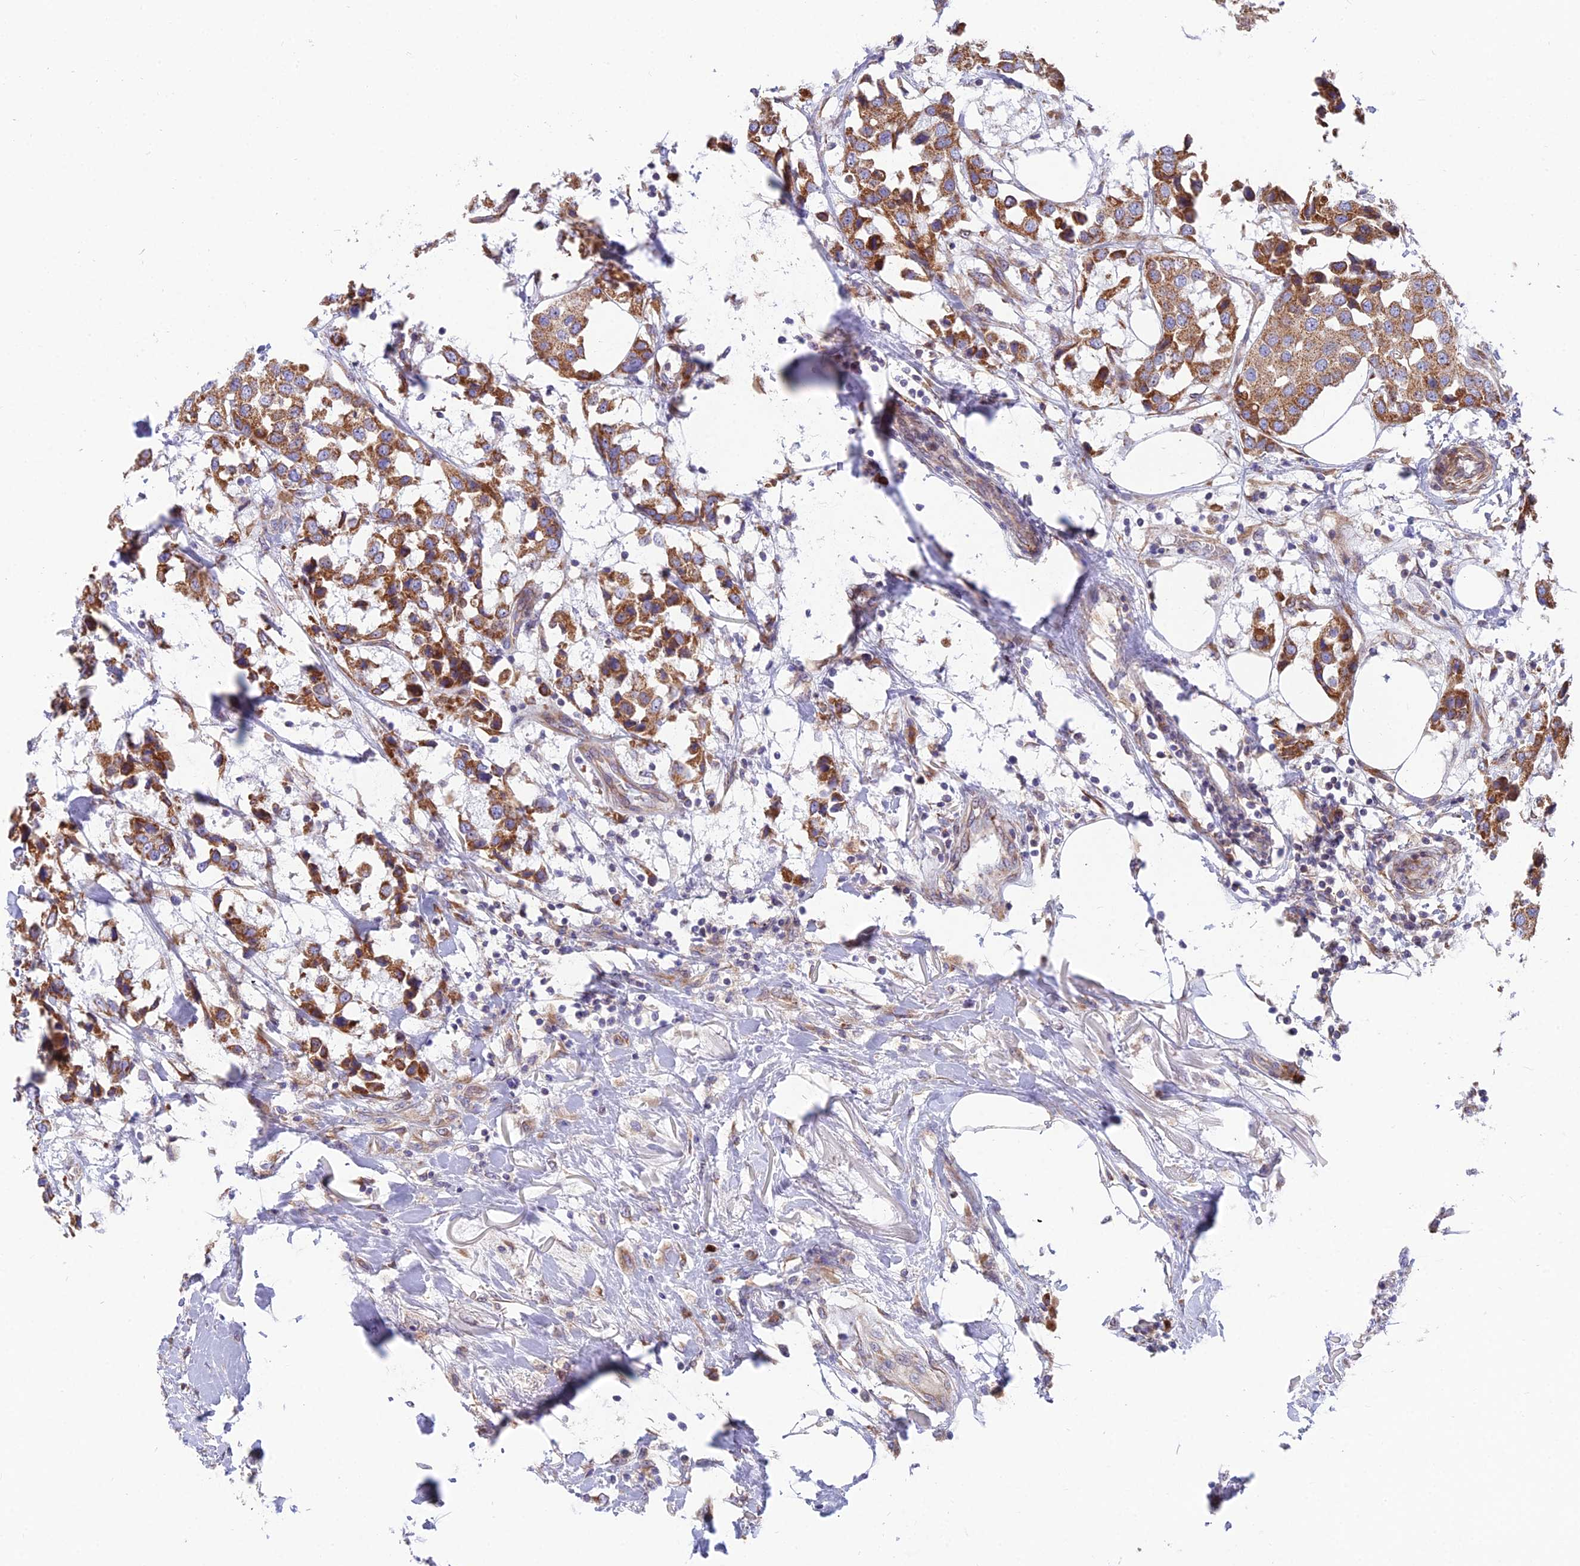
{"staining": {"intensity": "moderate", "quantity": ">75%", "location": "cytoplasmic/membranous"}, "tissue": "breast cancer", "cell_type": "Tumor cells", "image_type": "cancer", "snomed": [{"axis": "morphology", "description": "Duct carcinoma"}, {"axis": "topography", "description": "Breast"}], "caption": "Moderate cytoplasmic/membranous positivity is seen in about >75% of tumor cells in breast infiltrating ductal carcinoma.", "gene": "TBC1D20", "patient": {"sex": "female", "age": 80}}